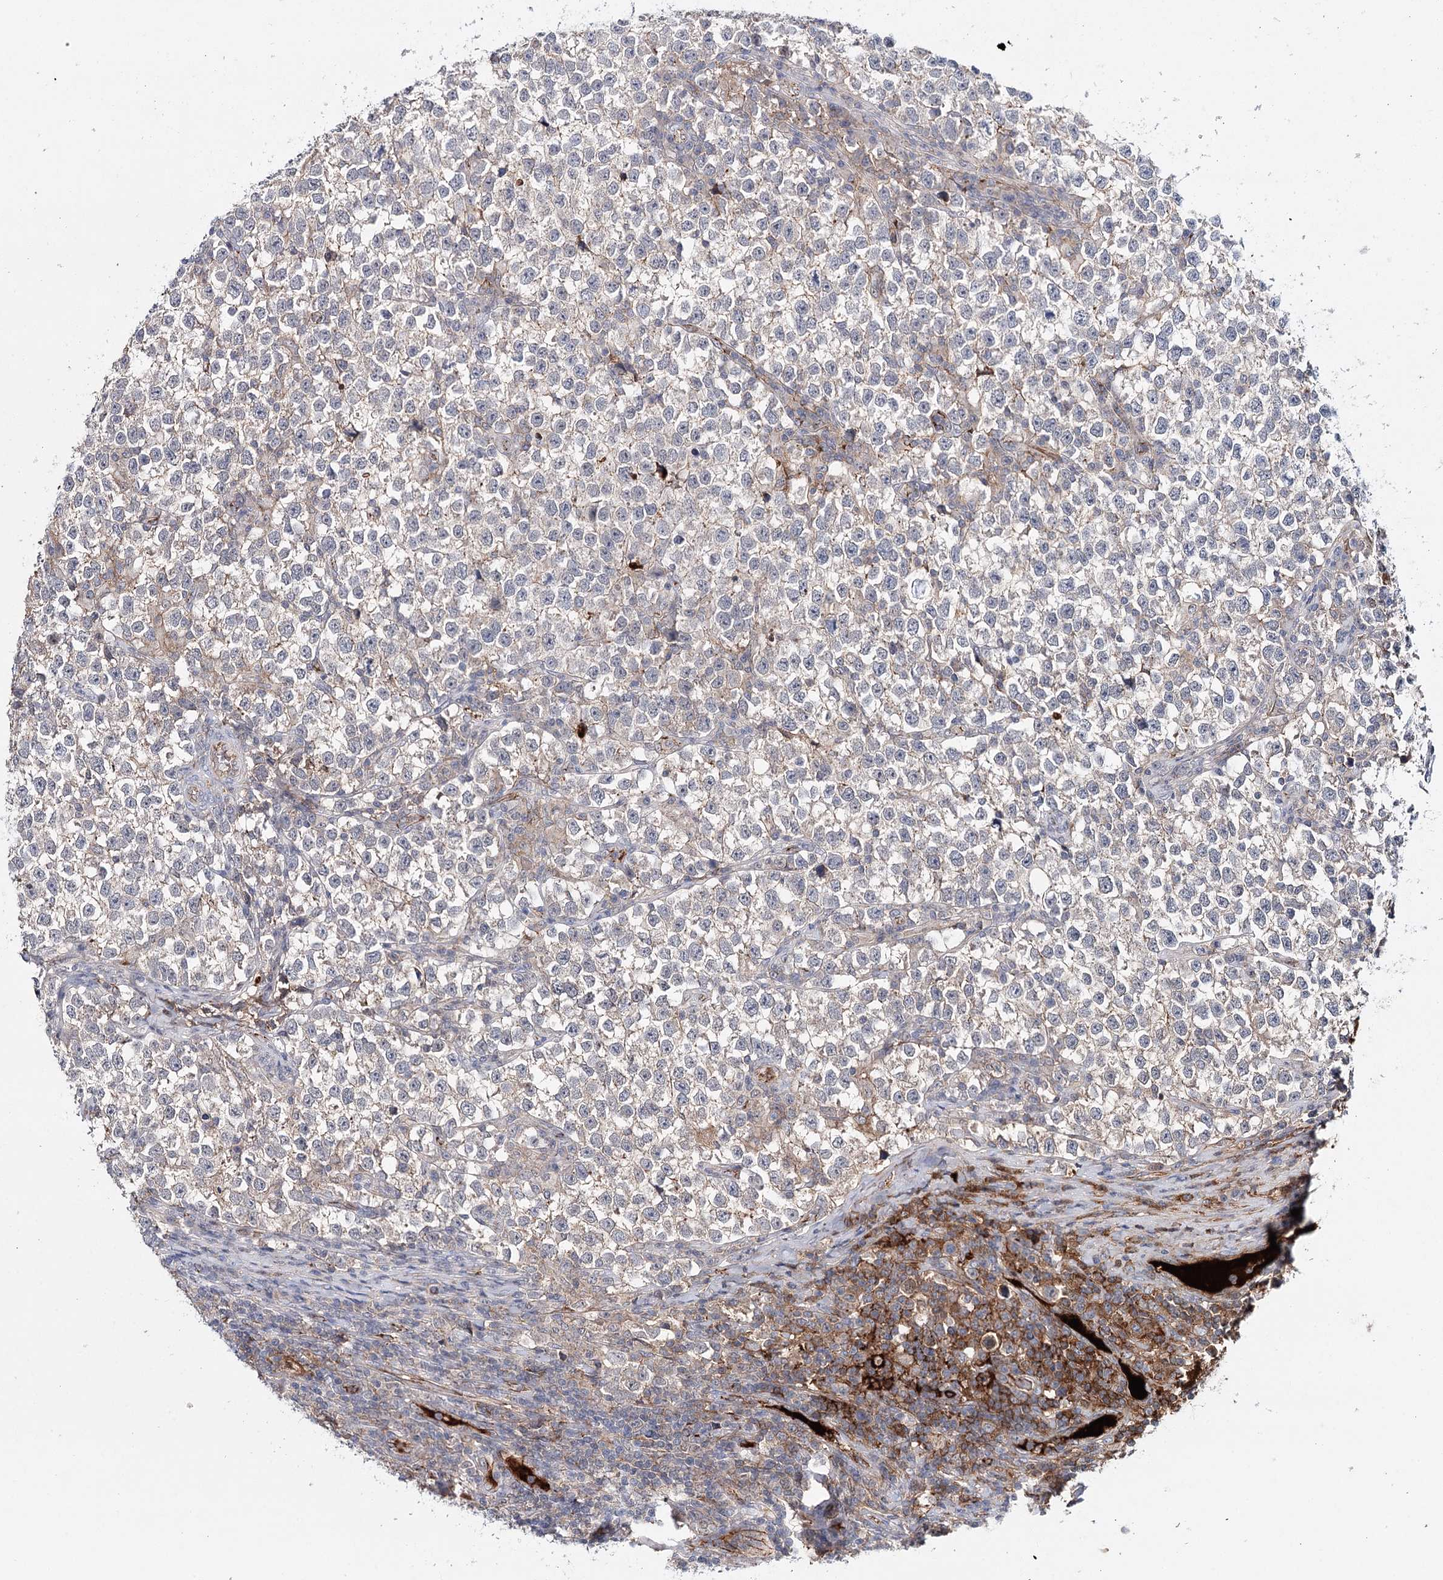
{"staining": {"intensity": "negative", "quantity": "none", "location": "none"}, "tissue": "testis cancer", "cell_type": "Tumor cells", "image_type": "cancer", "snomed": [{"axis": "morphology", "description": "Normal tissue, NOS"}, {"axis": "morphology", "description": "Seminoma, NOS"}, {"axis": "topography", "description": "Testis"}], "caption": "Tumor cells show no significant protein expression in testis cancer.", "gene": "PKP4", "patient": {"sex": "male", "age": 43}}